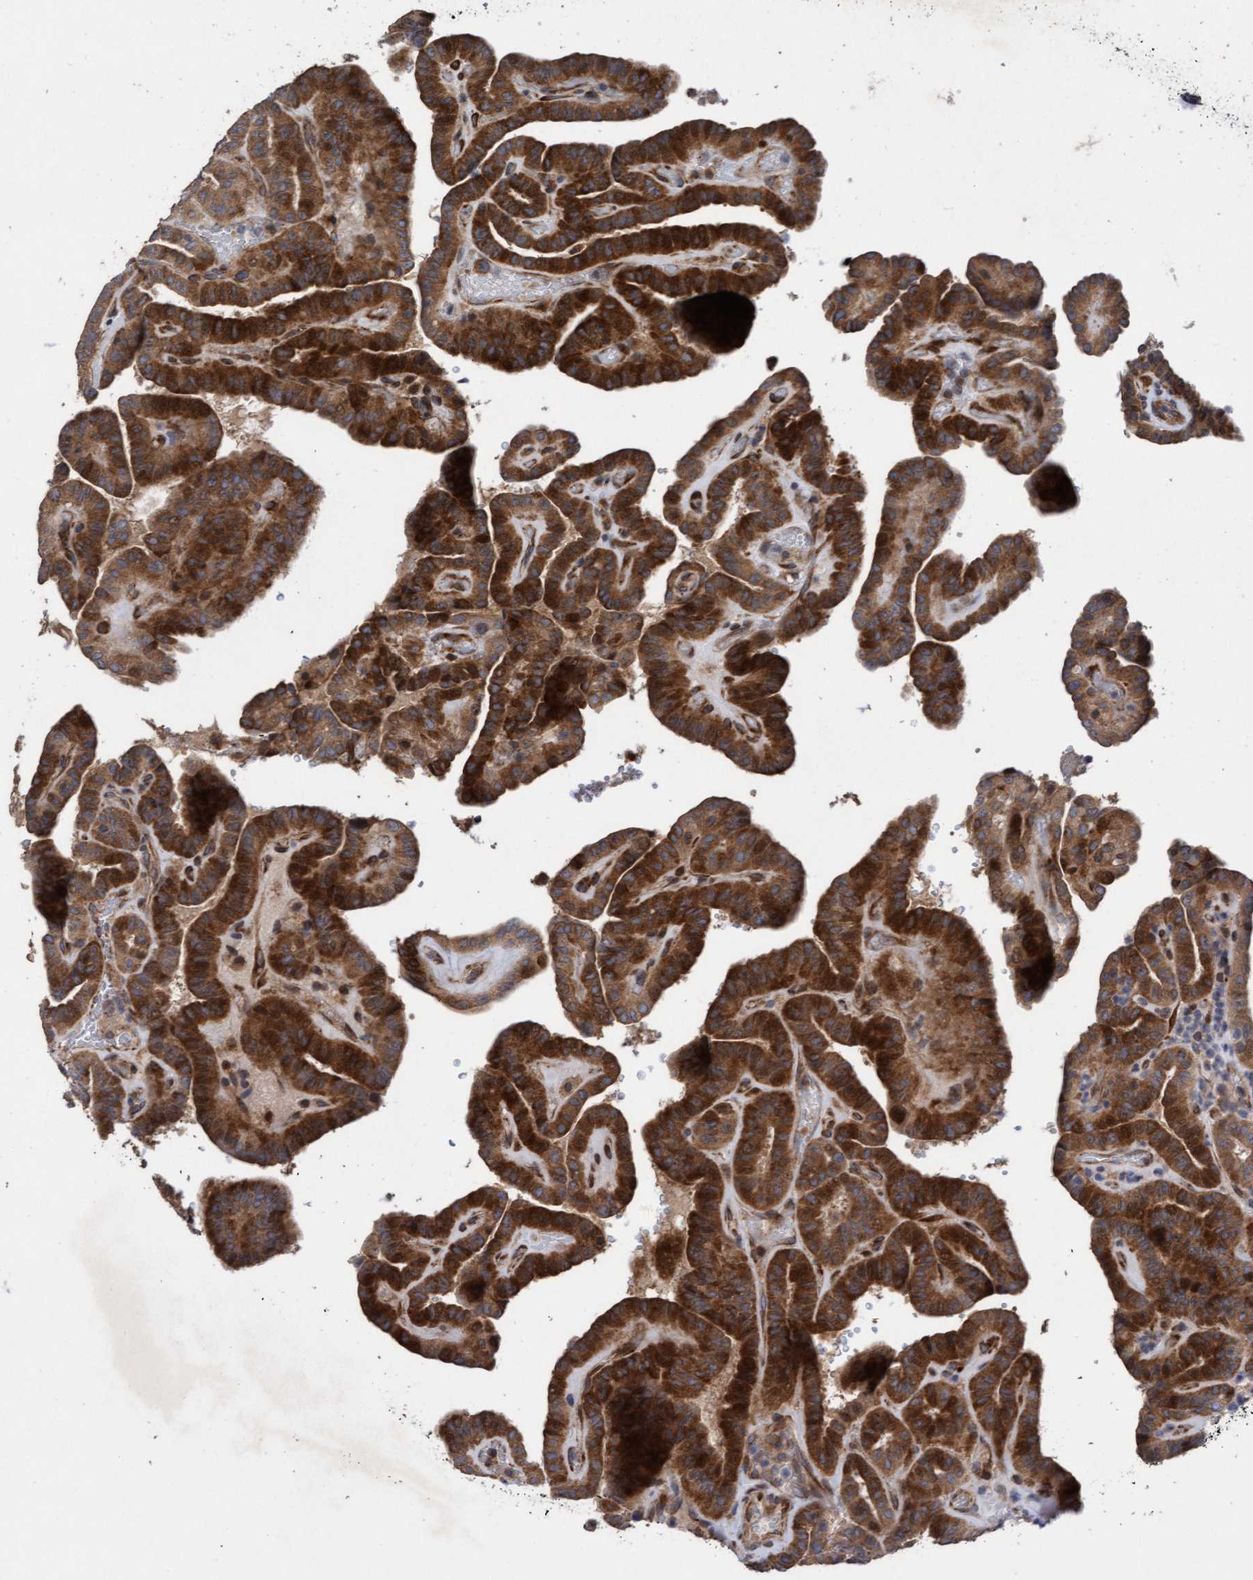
{"staining": {"intensity": "strong", "quantity": ">75%", "location": "cytoplasmic/membranous"}, "tissue": "thyroid cancer", "cell_type": "Tumor cells", "image_type": "cancer", "snomed": [{"axis": "morphology", "description": "Papillary adenocarcinoma, NOS"}, {"axis": "topography", "description": "Thyroid gland"}], "caption": "A high-resolution micrograph shows immunohistochemistry (IHC) staining of papillary adenocarcinoma (thyroid), which demonstrates strong cytoplasmic/membranous positivity in about >75% of tumor cells. The protein of interest is stained brown, and the nuclei are stained in blue (DAB (3,3'-diaminobenzidine) IHC with brightfield microscopy, high magnification).", "gene": "ELP5", "patient": {"sex": "male", "age": 77}}